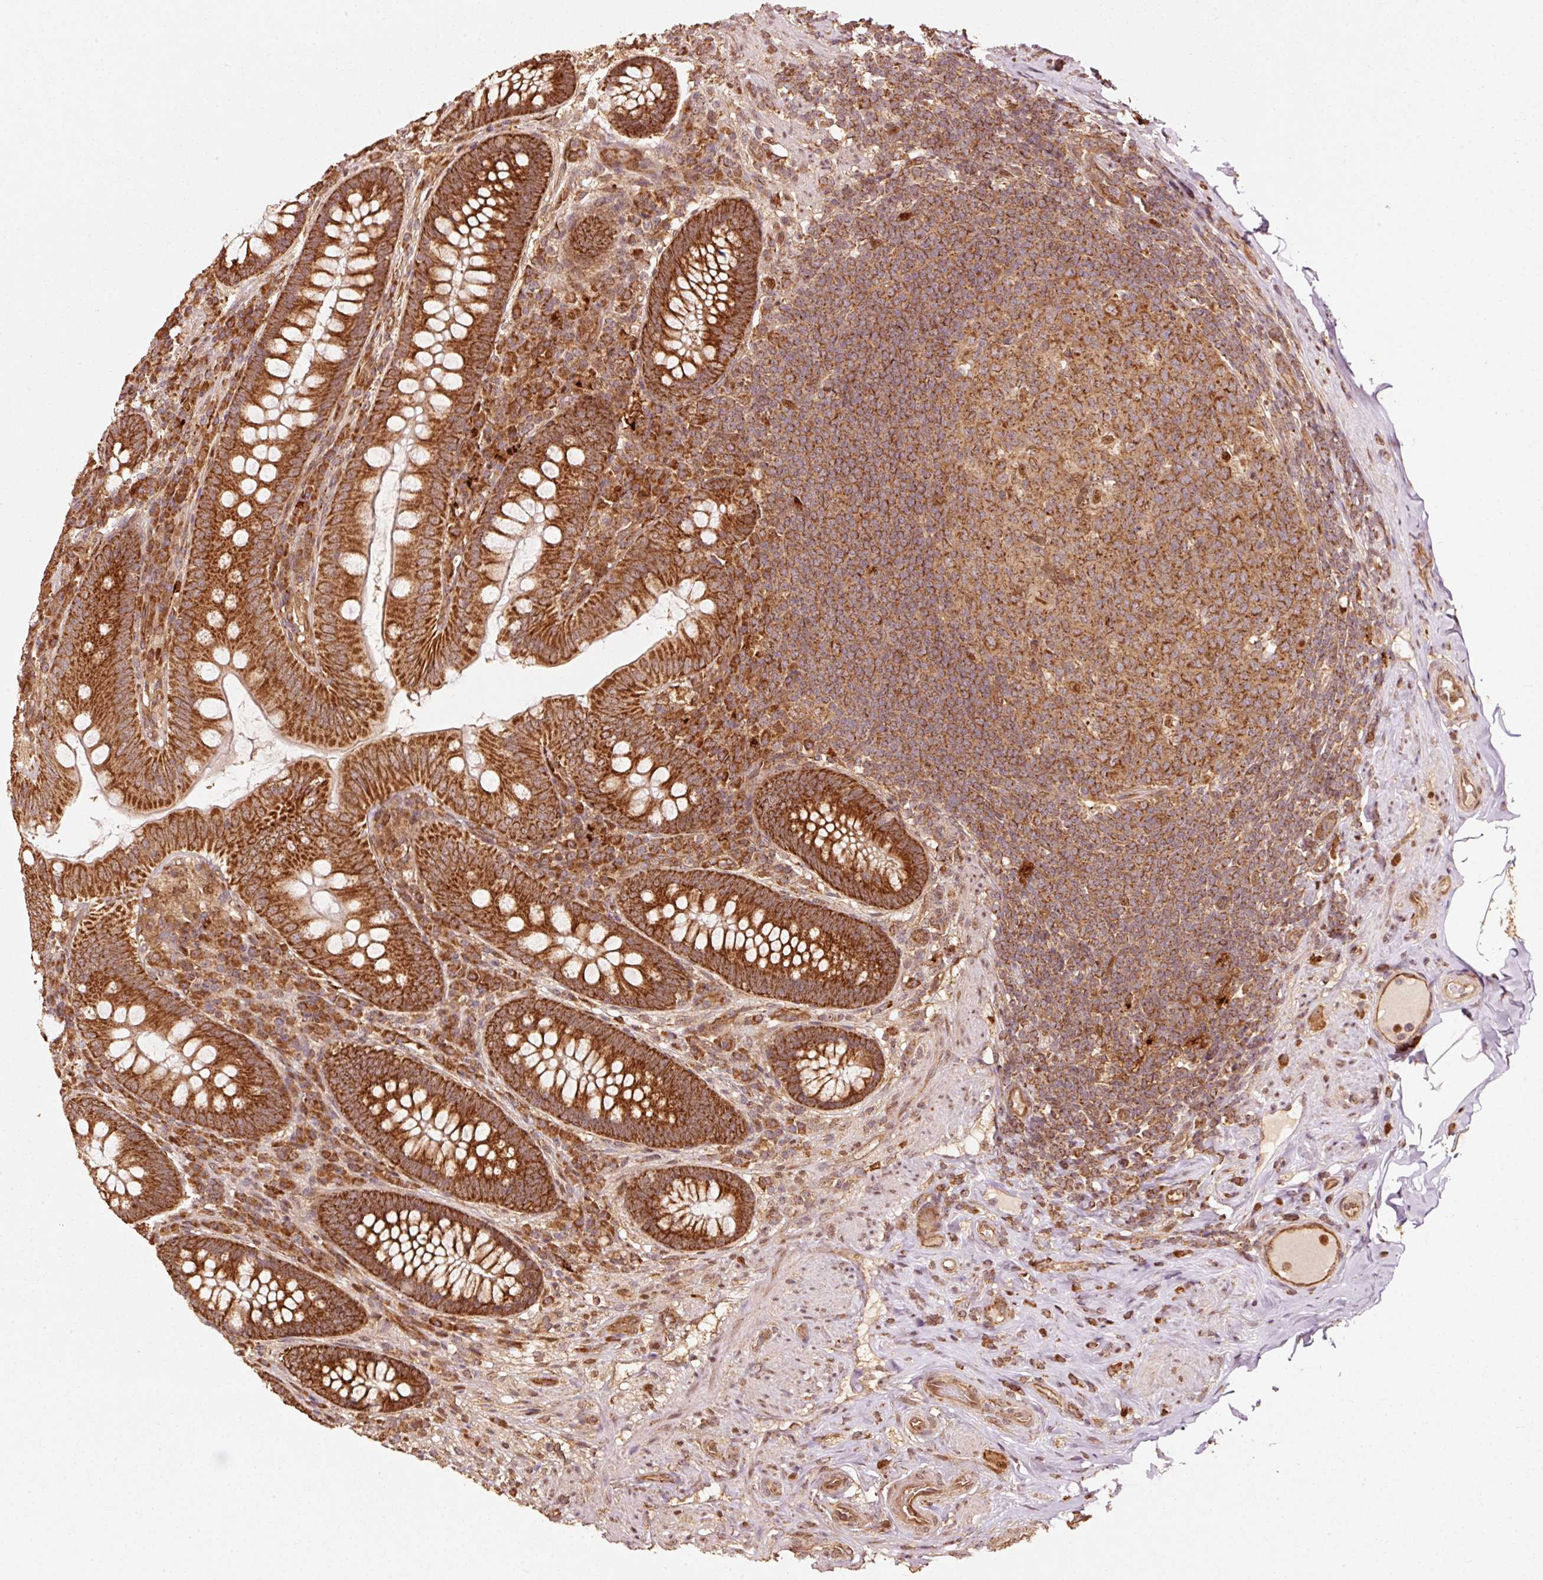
{"staining": {"intensity": "strong", "quantity": ">75%", "location": "cytoplasmic/membranous"}, "tissue": "appendix", "cell_type": "Glandular cells", "image_type": "normal", "snomed": [{"axis": "morphology", "description": "Normal tissue, NOS"}, {"axis": "topography", "description": "Appendix"}], "caption": "Immunohistochemistry (IHC) staining of benign appendix, which demonstrates high levels of strong cytoplasmic/membranous expression in approximately >75% of glandular cells indicating strong cytoplasmic/membranous protein staining. The staining was performed using DAB (3,3'-diaminobenzidine) (brown) for protein detection and nuclei were counterstained in hematoxylin (blue).", "gene": "MRPL16", "patient": {"sex": "male", "age": 71}}